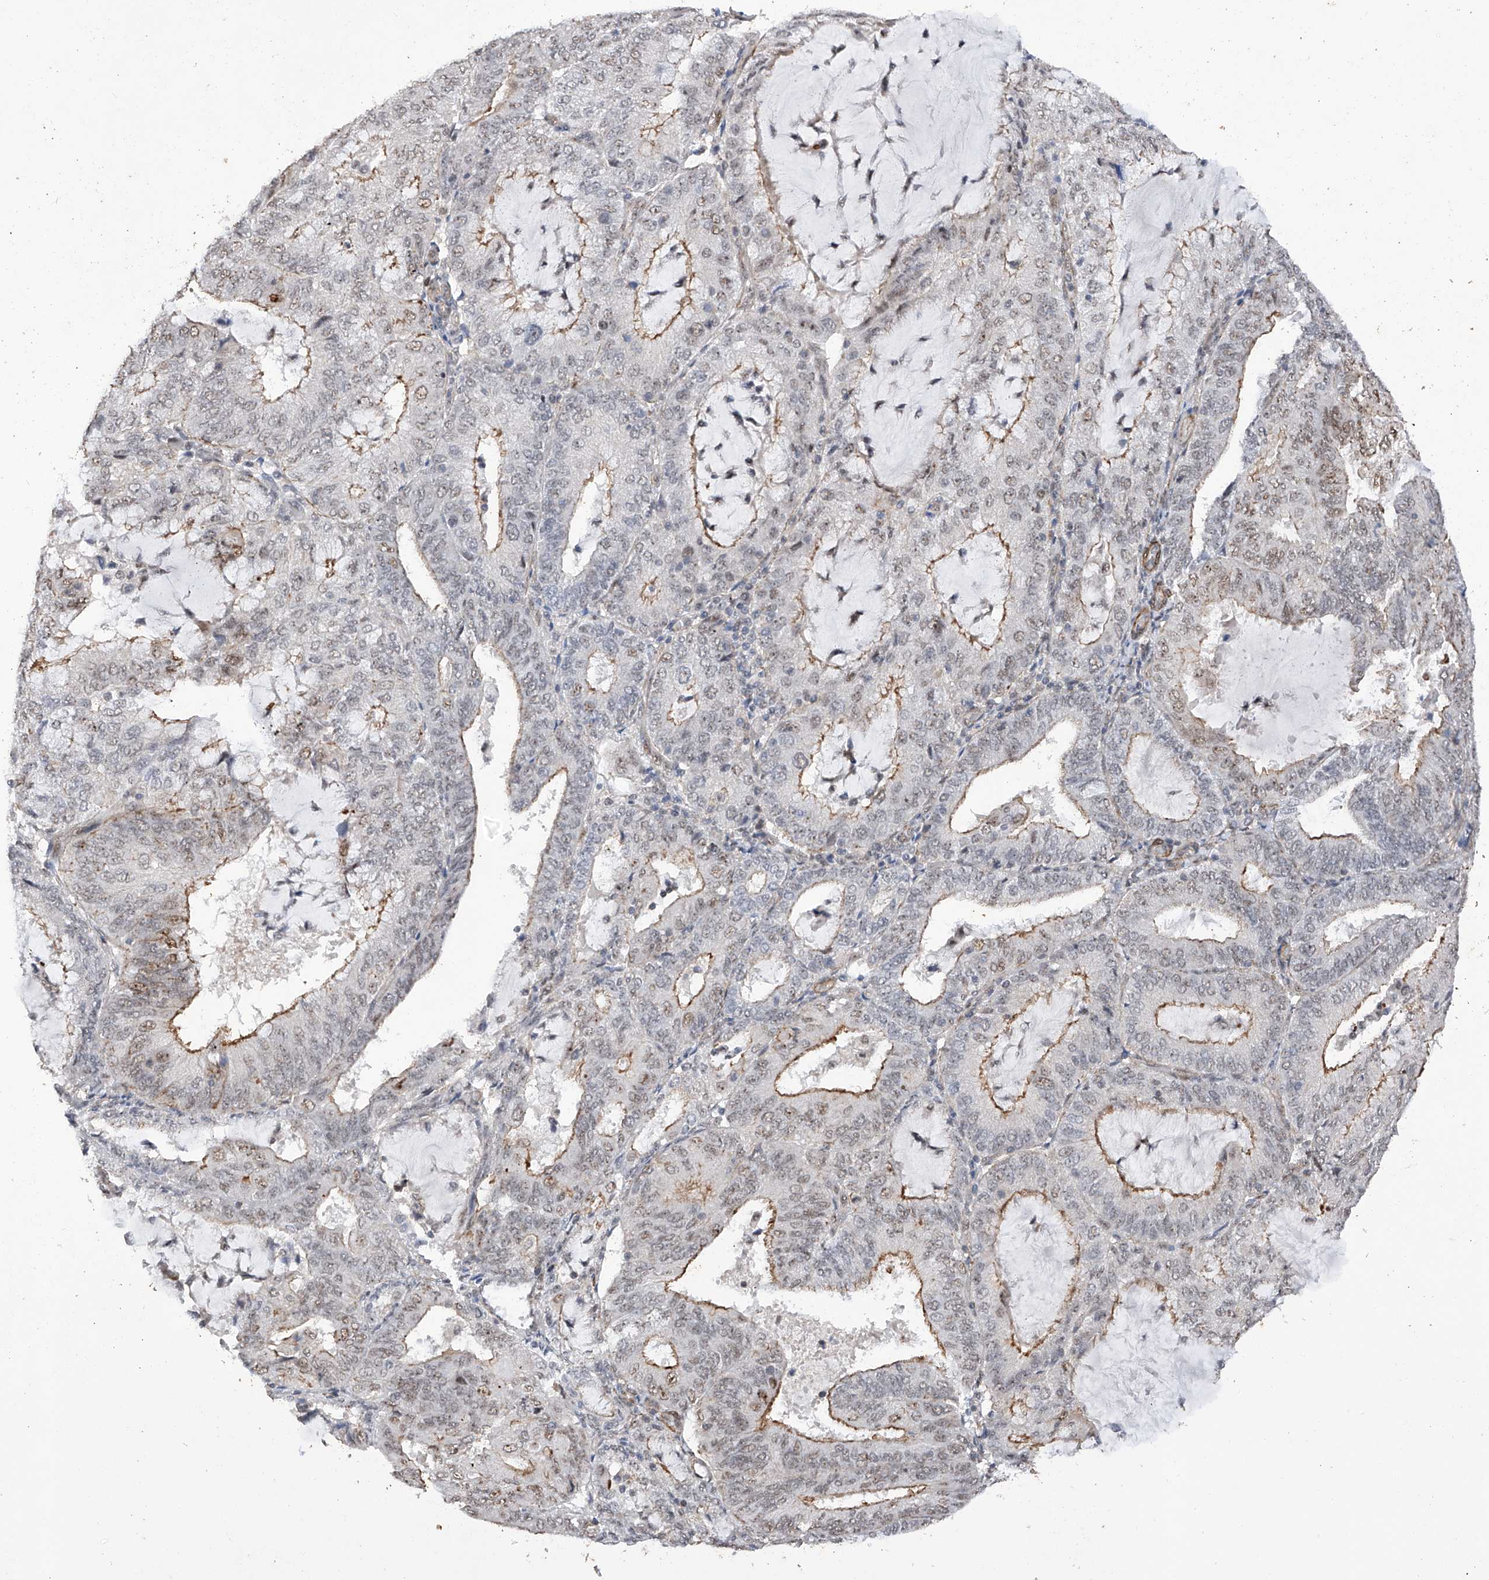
{"staining": {"intensity": "moderate", "quantity": "<25%", "location": "cytoplasmic/membranous,nuclear"}, "tissue": "endometrial cancer", "cell_type": "Tumor cells", "image_type": "cancer", "snomed": [{"axis": "morphology", "description": "Adenocarcinoma, NOS"}, {"axis": "topography", "description": "Endometrium"}], "caption": "Protein staining of endometrial cancer (adenocarcinoma) tissue exhibits moderate cytoplasmic/membranous and nuclear staining in approximately <25% of tumor cells. (DAB IHC with brightfield microscopy, high magnification).", "gene": "NFATC4", "patient": {"sex": "female", "age": 81}}